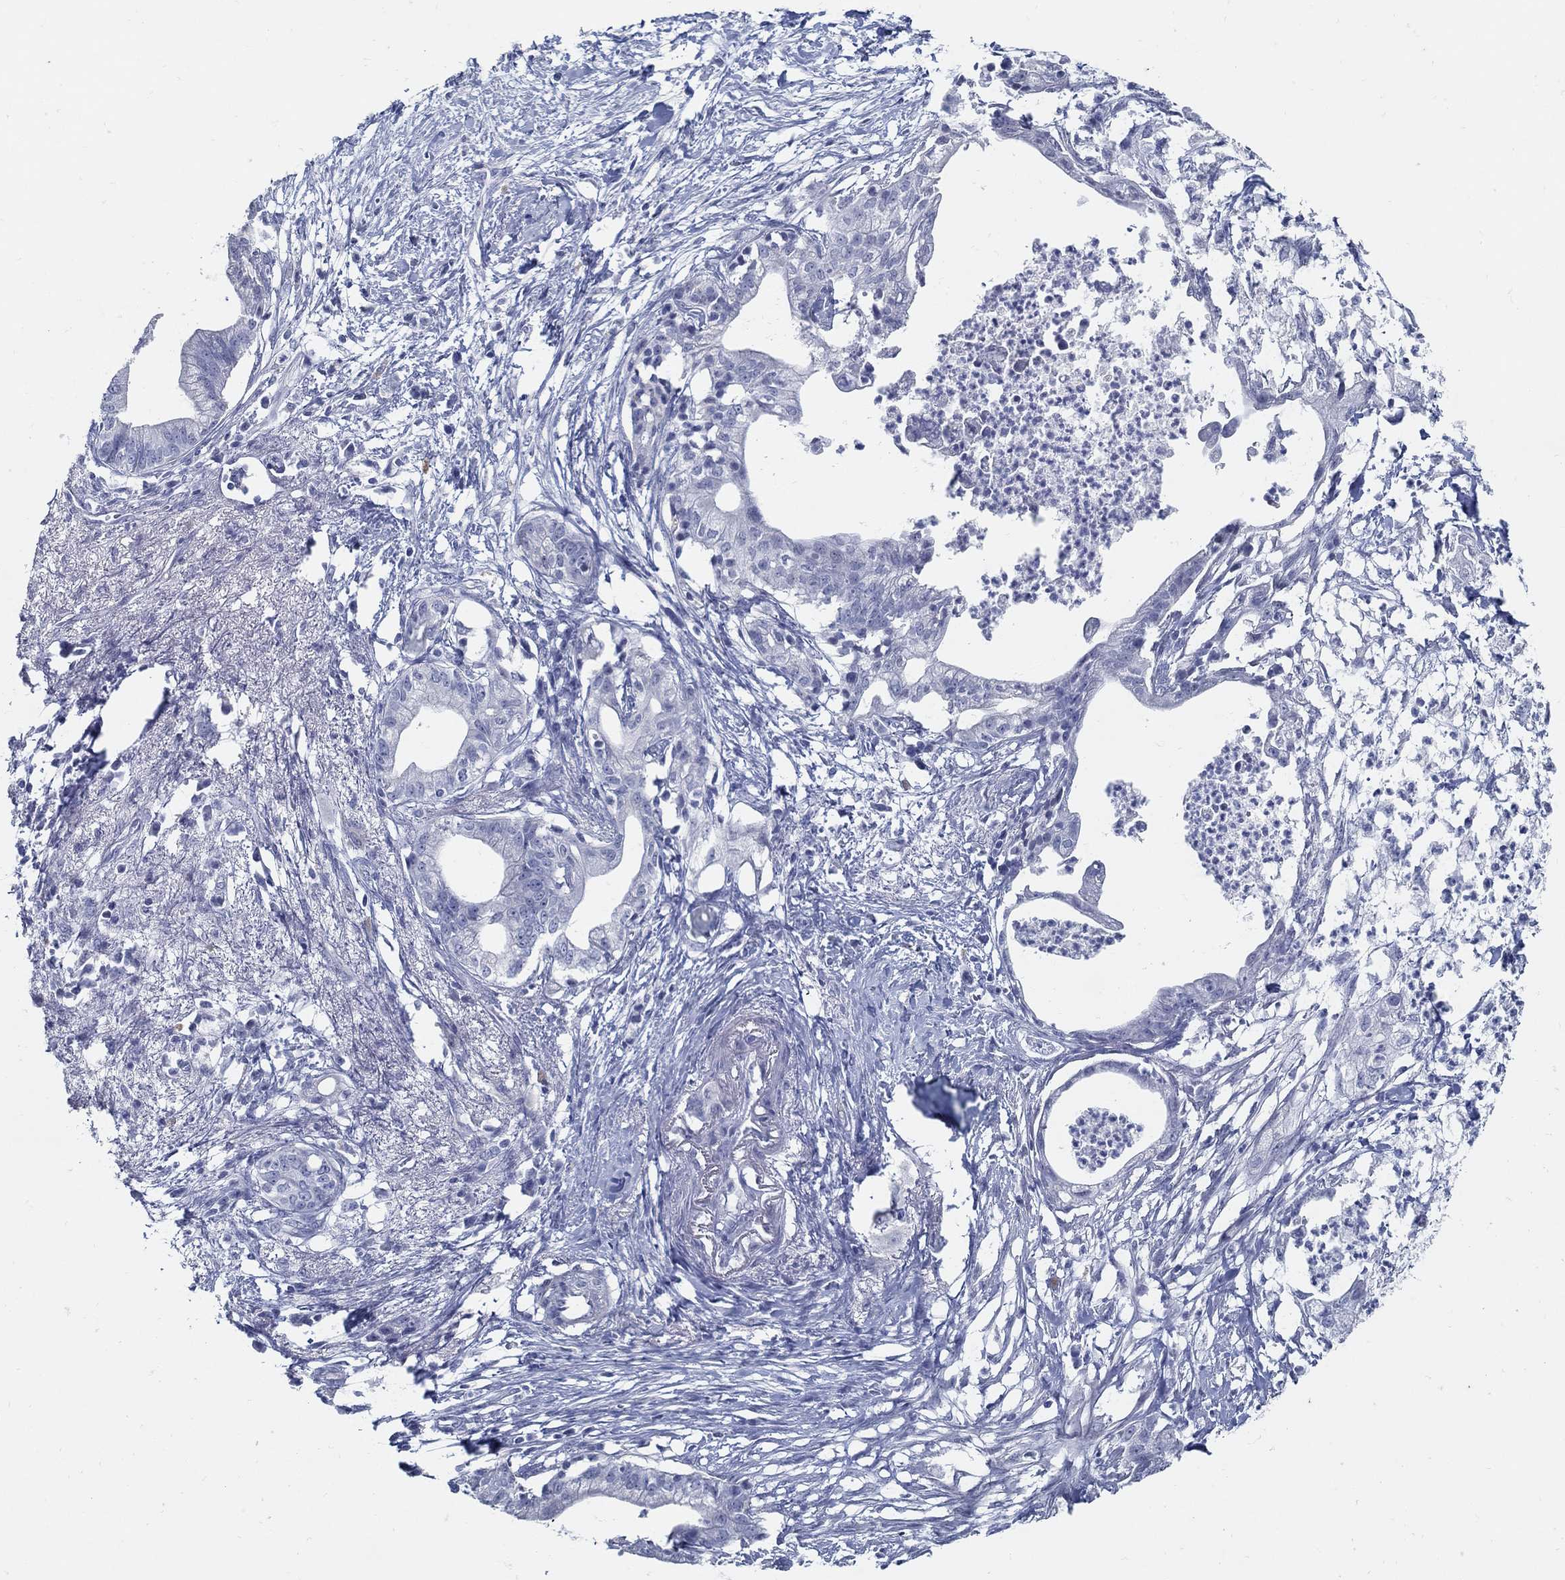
{"staining": {"intensity": "negative", "quantity": "none", "location": "none"}, "tissue": "pancreatic cancer", "cell_type": "Tumor cells", "image_type": "cancer", "snomed": [{"axis": "morphology", "description": "Normal tissue, NOS"}, {"axis": "morphology", "description": "Adenocarcinoma, NOS"}, {"axis": "topography", "description": "Pancreas"}], "caption": "An IHC histopathology image of pancreatic adenocarcinoma is shown. There is no staining in tumor cells of pancreatic adenocarcinoma. The staining was performed using DAB (3,3'-diaminobenzidine) to visualize the protein expression in brown, while the nuclei were stained in blue with hematoxylin (Magnification: 20x).", "gene": "USP29", "patient": {"sex": "female", "age": 58}}